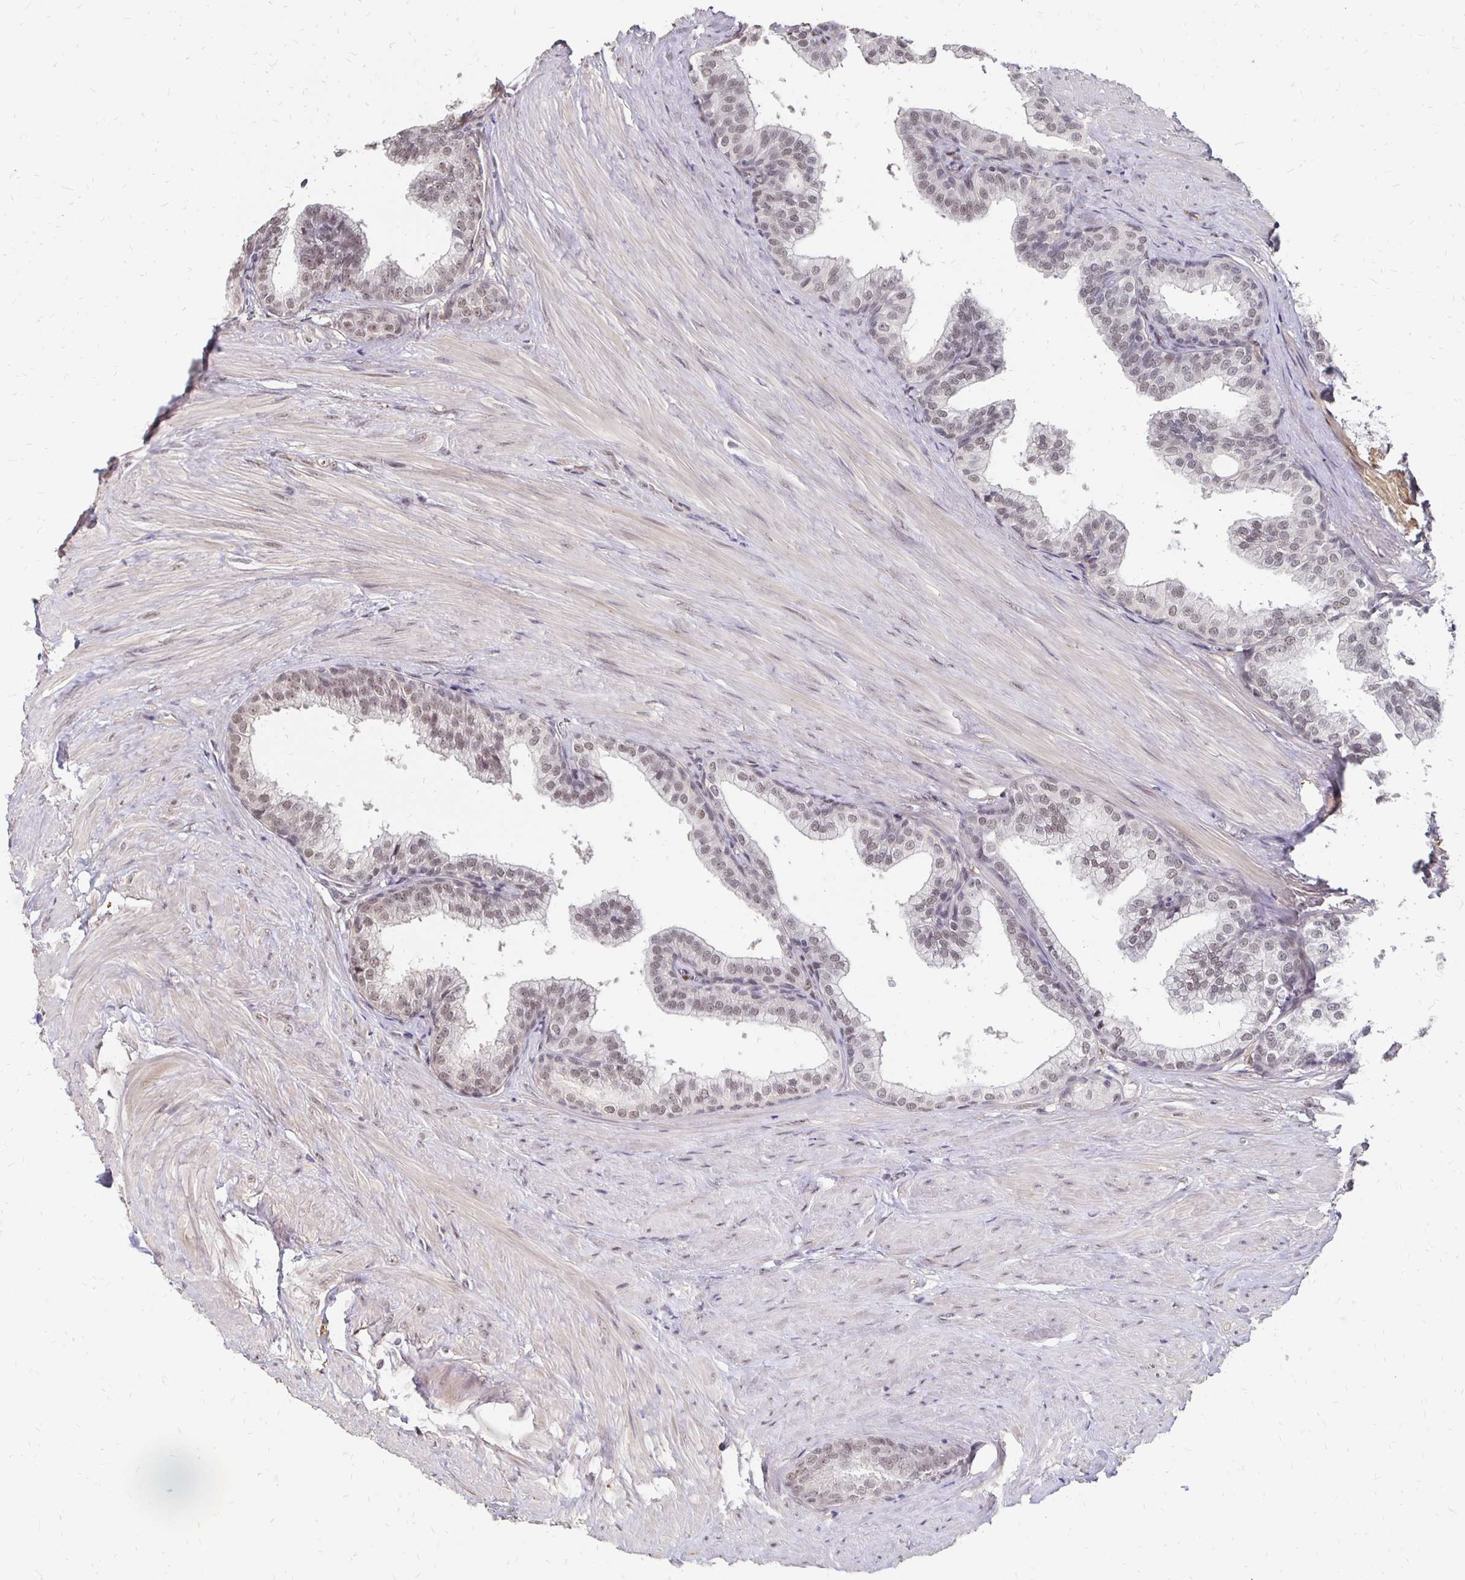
{"staining": {"intensity": "weak", "quantity": "25%-75%", "location": "nuclear"}, "tissue": "prostate", "cell_type": "Glandular cells", "image_type": "normal", "snomed": [{"axis": "morphology", "description": "Normal tissue, NOS"}, {"axis": "topography", "description": "Prostate"}, {"axis": "topography", "description": "Peripheral nerve tissue"}], "caption": "The immunohistochemical stain labels weak nuclear expression in glandular cells of unremarkable prostate. The staining was performed using DAB (3,3'-diaminobenzidine) to visualize the protein expression in brown, while the nuclei were stained in blue with hematoxylin (Magnification: 20x).", "gene": "CLASRP", "patient": {"sex": "male", "age": 55}}